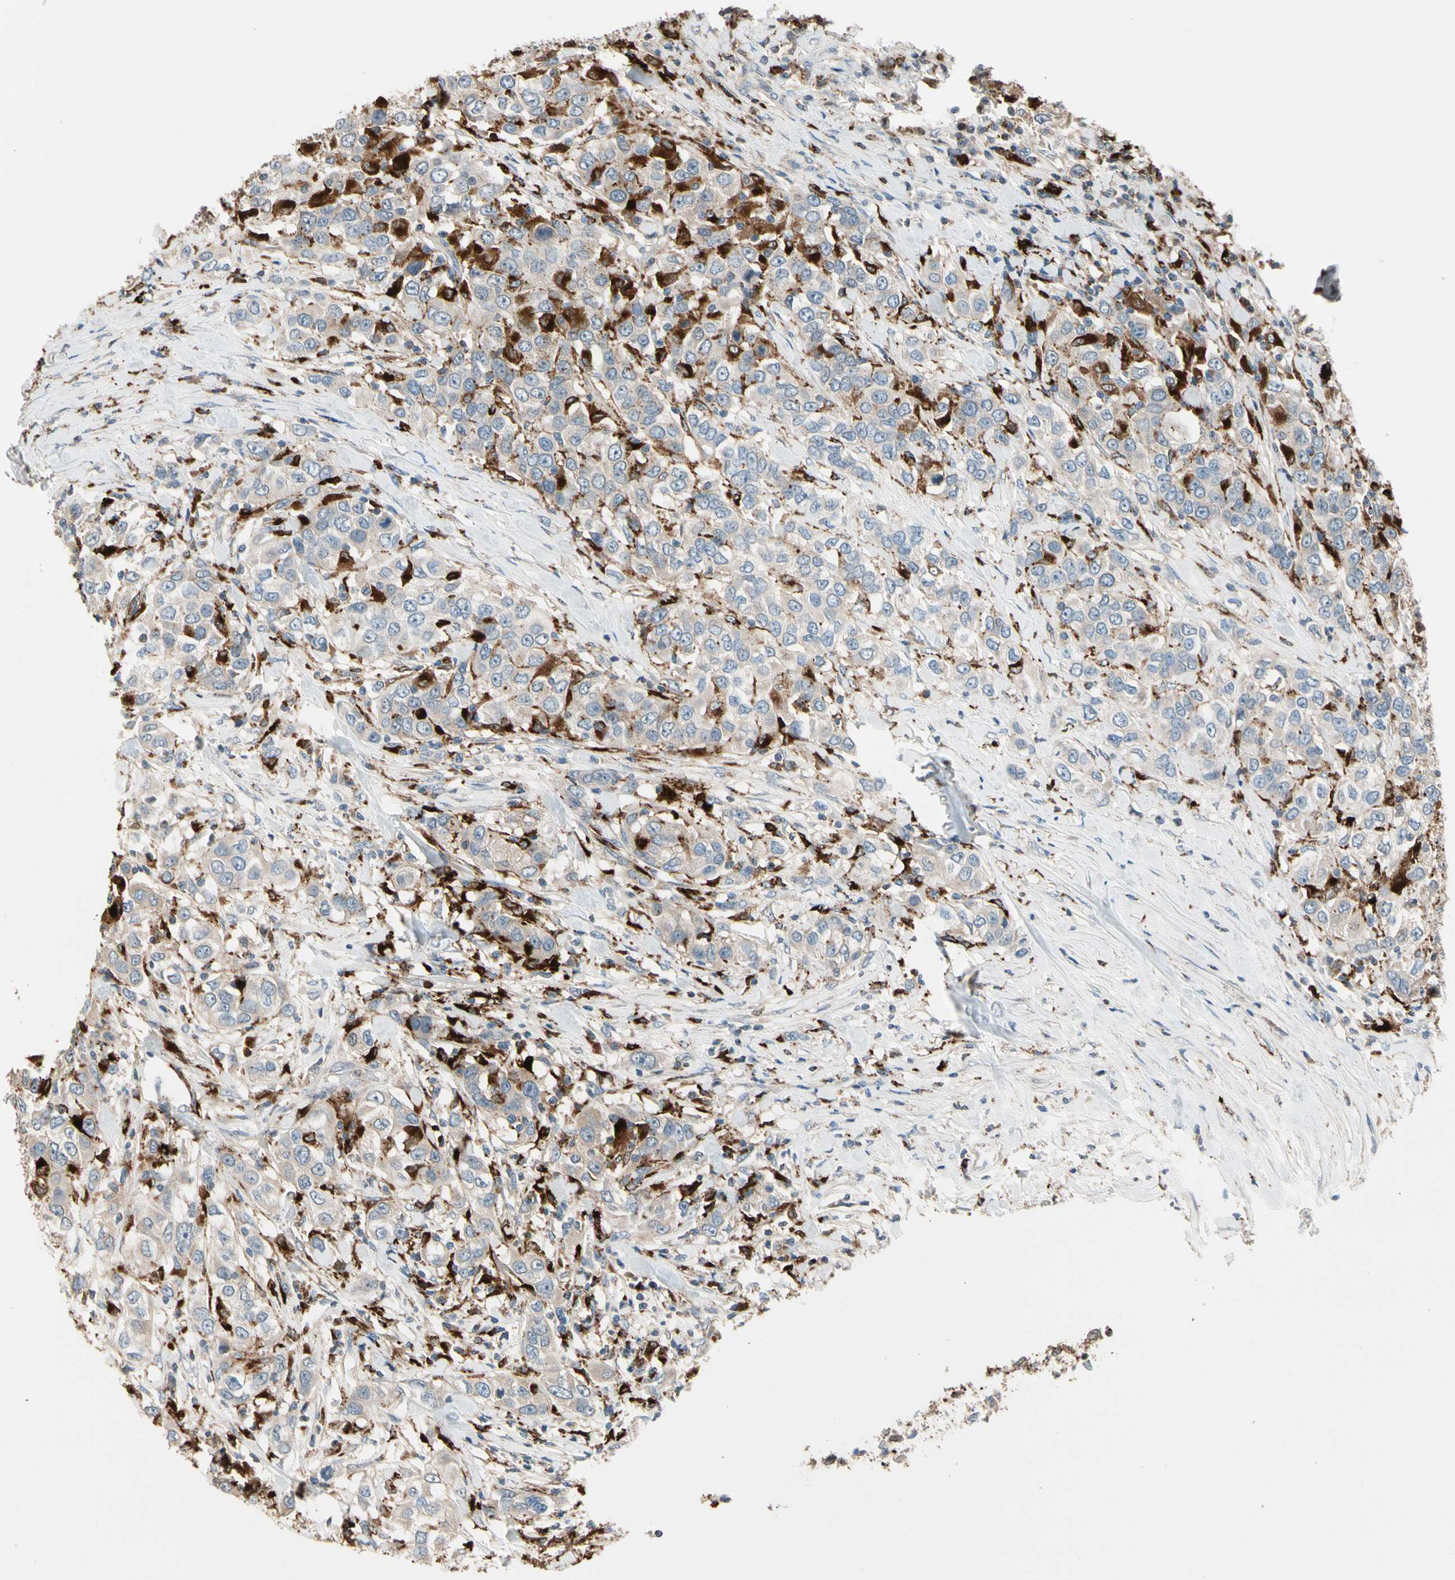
{"staining": {"intensity": "negative", "quantity": "none", "location": "none"}, "tissue": "urothelial cancer", "cell_type": "Tumor cells", "image_type": "cancer", "snomed": [{"axis": "morphology", "description": "Urothelial carcinoma, High grade"}, {"axis": "topography", "description": "Urinary bladder"}], "caption": "This histopathology image is of high-grade urothelial carcinoma stained with immunohistochemistry to label a protein in brown with the nuclei are counter-stained blue. There is no staining in tumor cells.", "gene": "GM2A", "patient": {"sex": "female", "age": 80}}